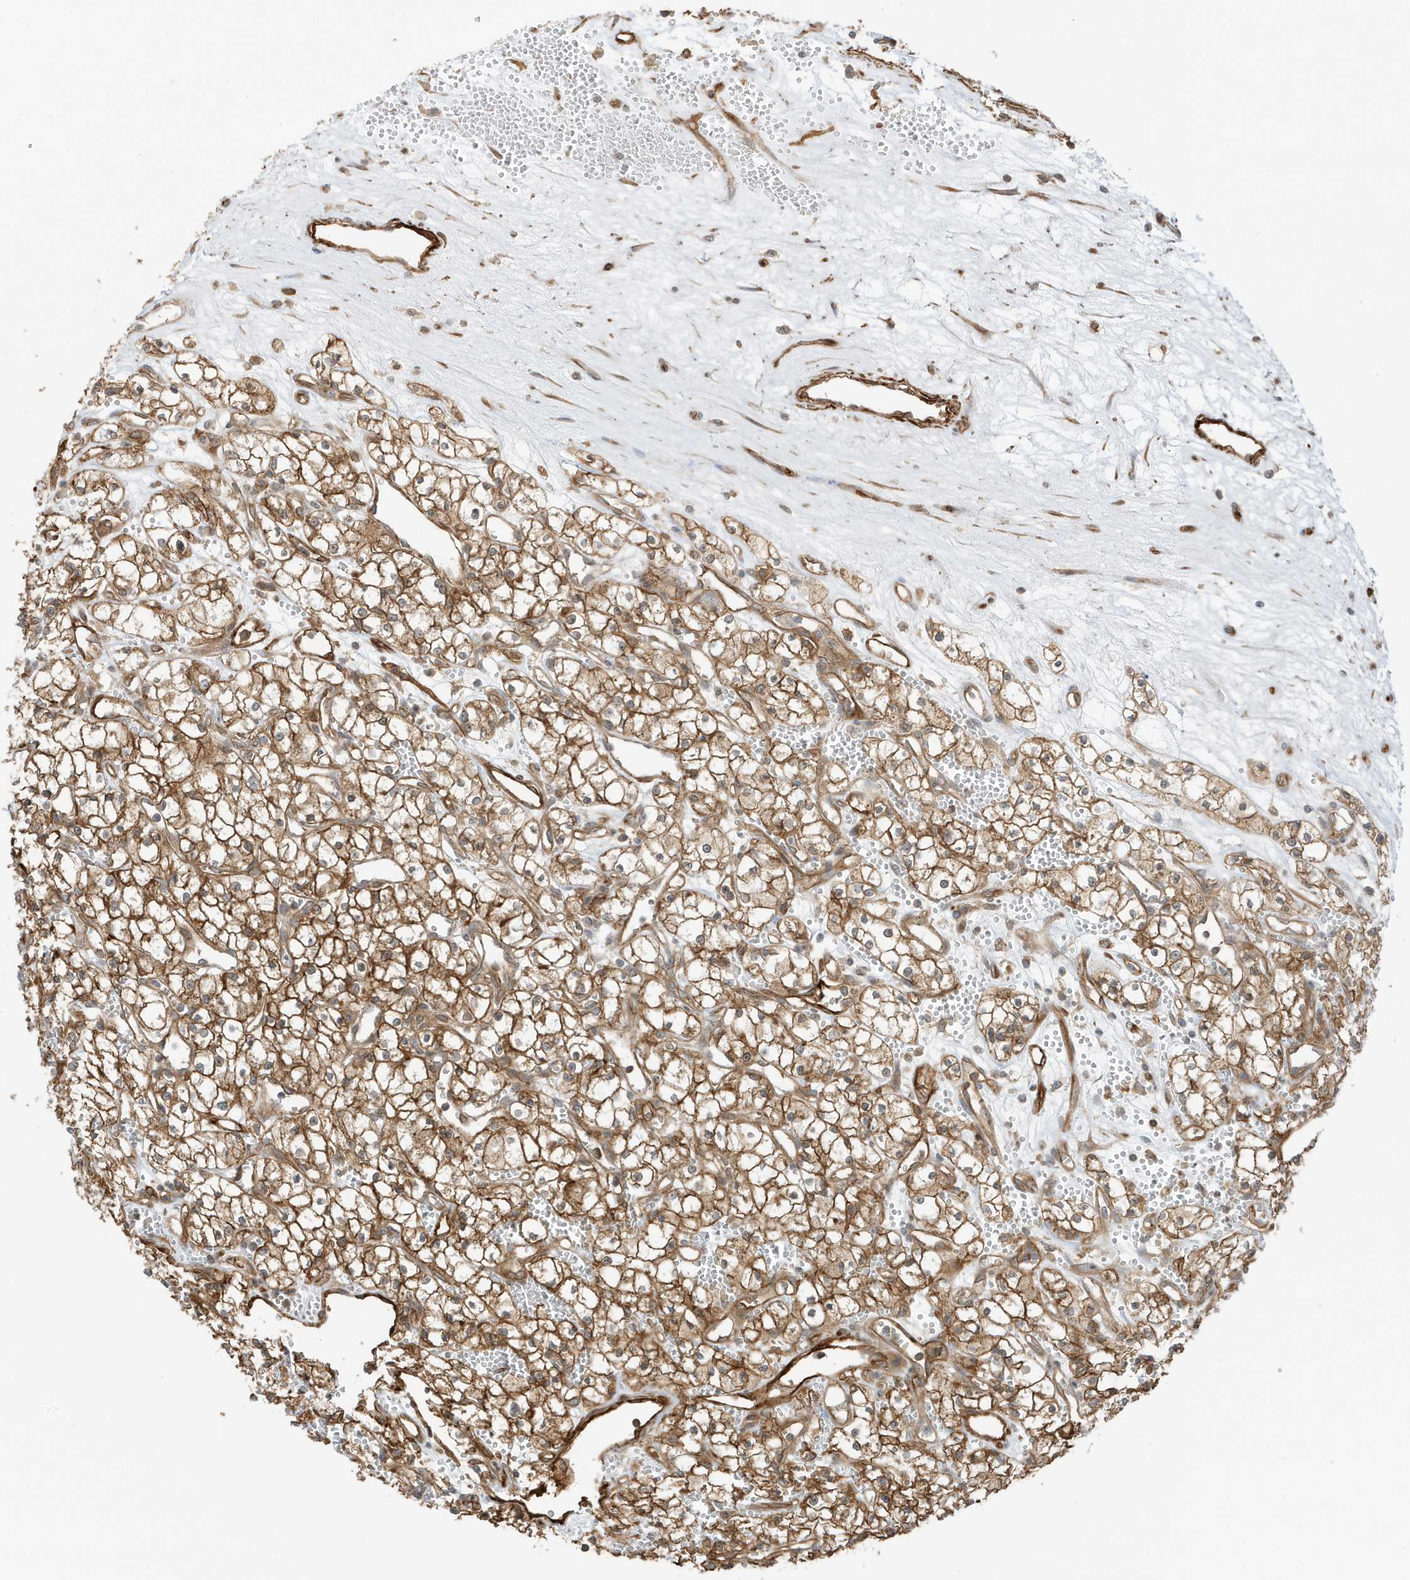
{"staining": {"intensity": "moderate", "quantity": ">75%", "location": "cytoplasmic/membranous"}, "tissue": "renal cancer", "cell_type": "Tumor cells", "image_type": "cancer", "snomed": [{"axis": "morphology", "description": "Adenocarcinoma, NOS"}, {"axis": "topography", "description": "Kidney"}], "caption": "Immunohistochemical staining of human renal adenocarcinoma reveals medium levels of moderate cytoplasmic/membranous positivity in about >75% of tumor cells. (Brightfield microscopy of DAB IHC at high magnification).", "gene": "CDC42EP3", "patient": {"sex": "male", "age": 59}}